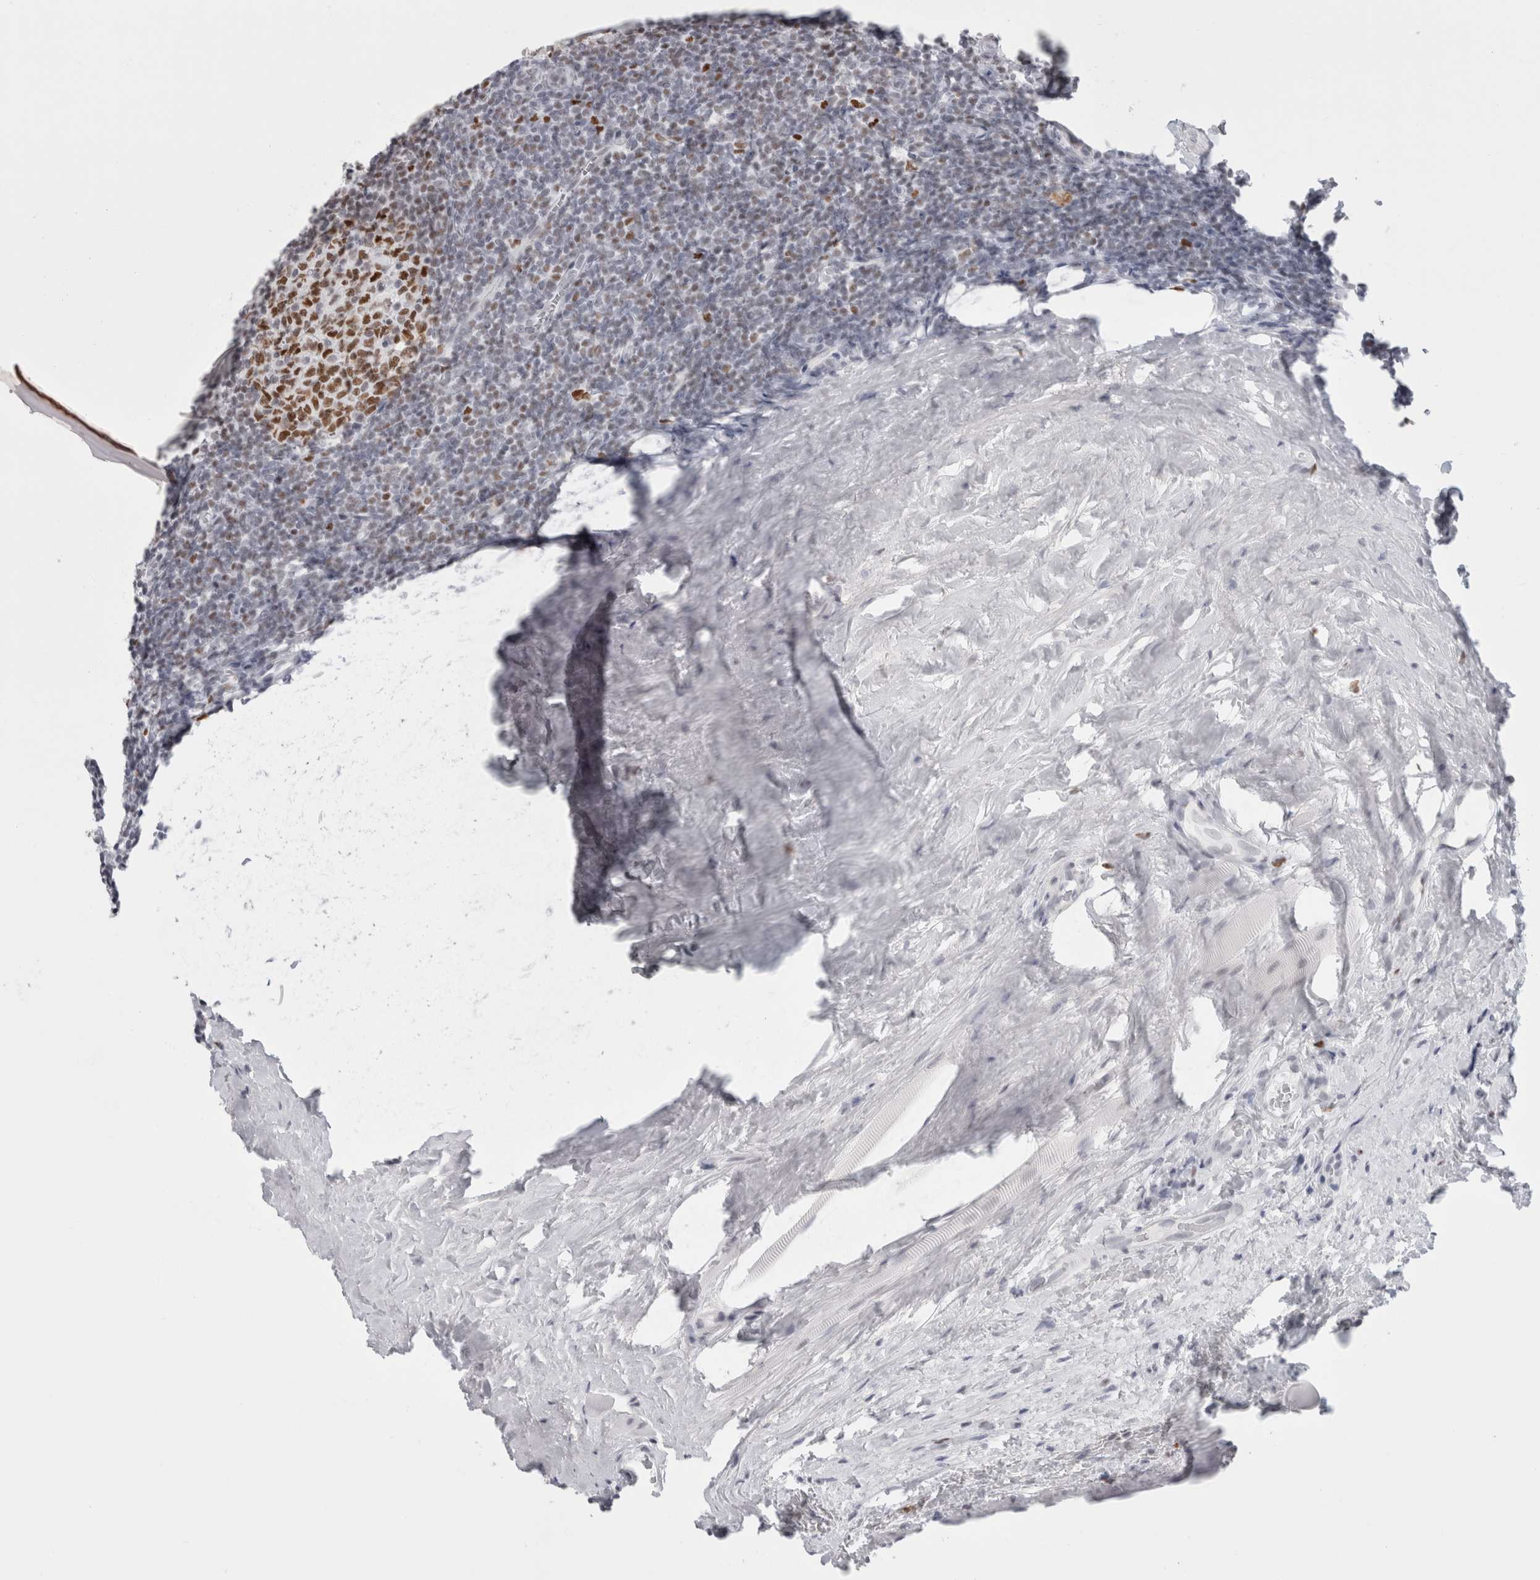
{"staining": {"intensity": "strong", "quantity": ">75%", "location": "nuclear"}, "tissue": "tonsil", "cell_type": "Germinal center cells", "image_type": "normal", "snomed": [{"axis": "morphology", "description": "Normal tissue, NOS"}, {"axis": "topography", "description": "Tonsil"}], "caption": "Immunohistochemical staining of normal tonsil reveals >75% levels of strong nuclear protein staining in approximately >75% of germinal center cells.", "gene": "SMARCC1", "patient": {"sex": "male", "age": 37}}